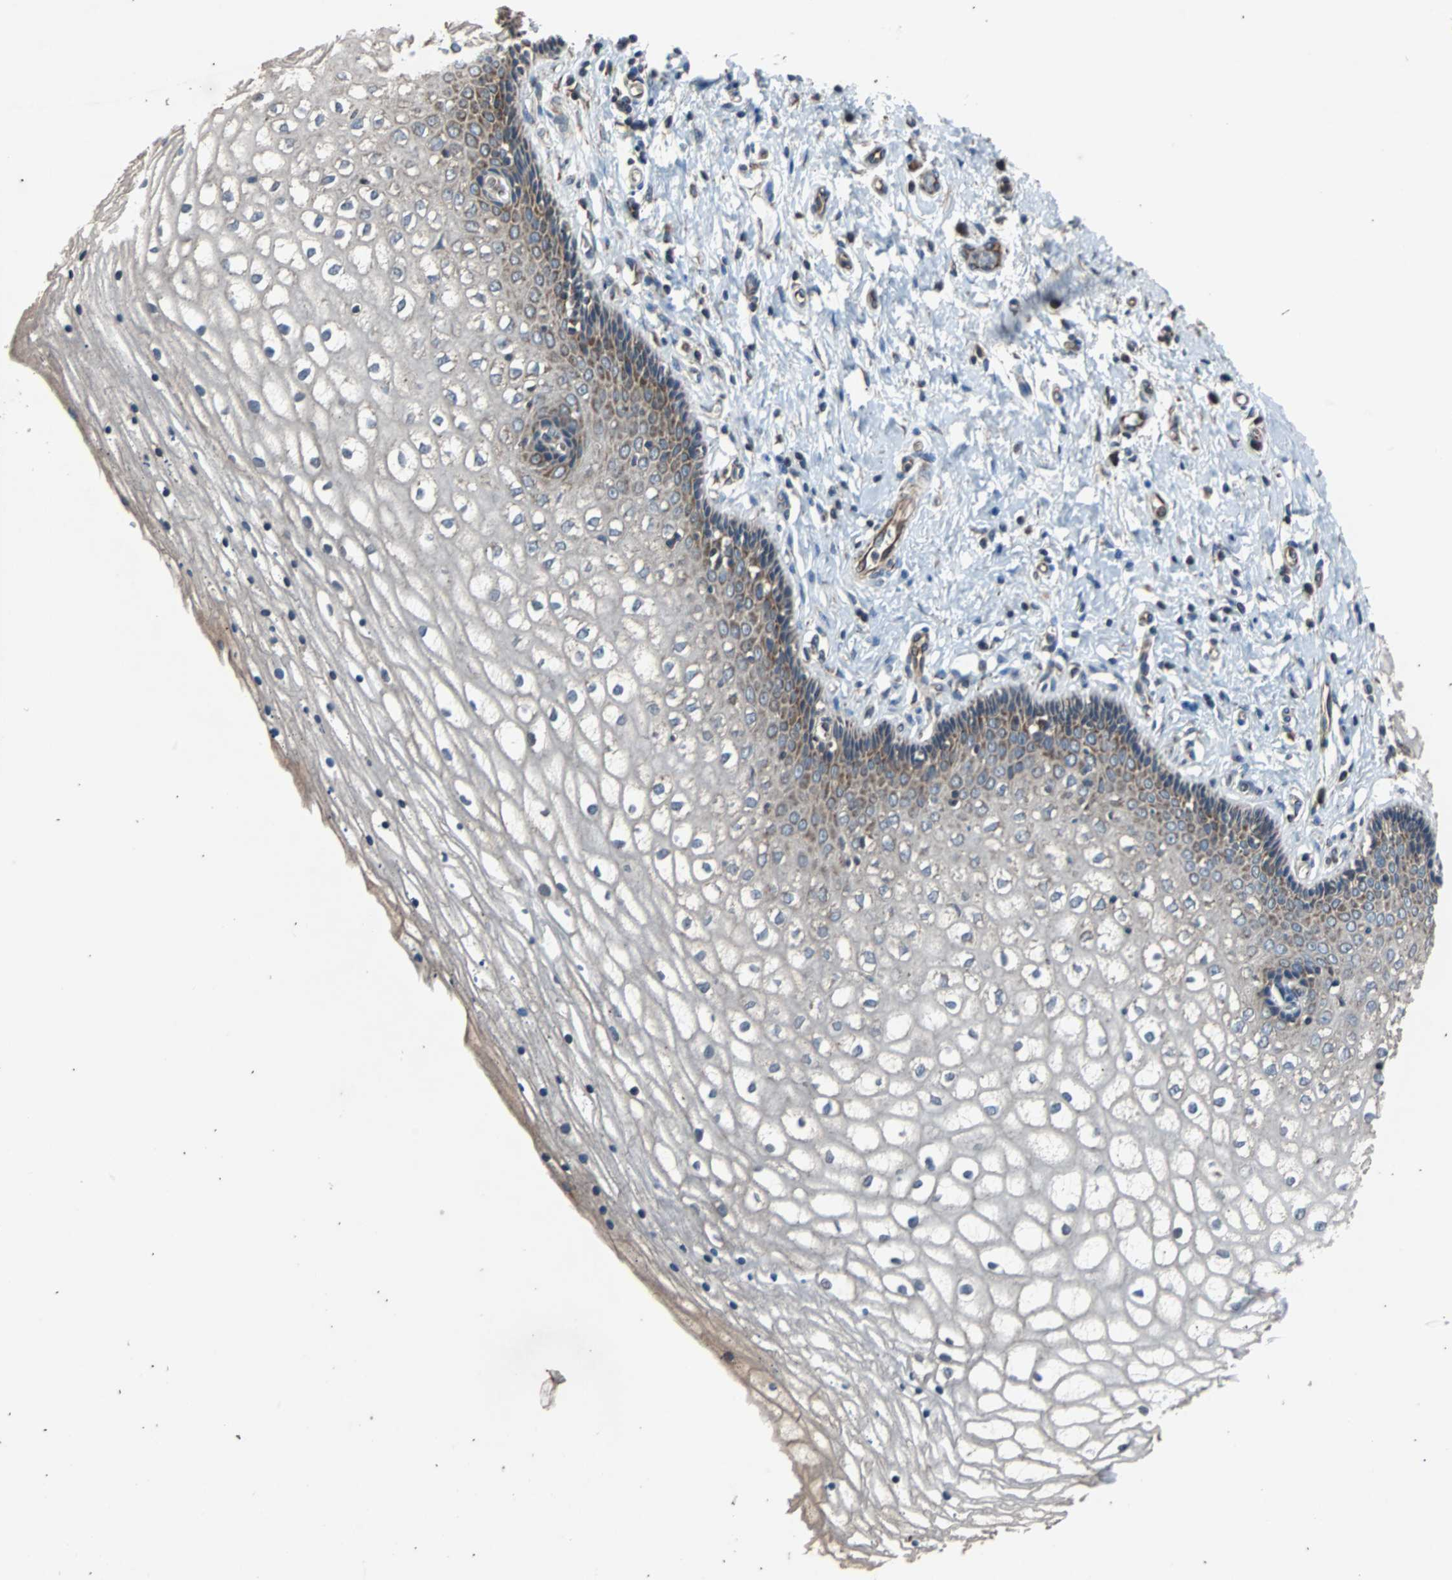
{"staining": {"intensity": "moderate", "quantity": "<25%", "location": "cytoplasmic/membranous"}, "tissue": "vagina", "cell_type": "Squamous epithelial cells", "image_type": "normal", "snomed": [{"axis": "morphology", "description": "Normal tissue, NOS"}, {"axis": "topography", "description": "Soft tissue"}, {"axis": "topography", "description": "Vagina"}], "caption": "DAB immunohistochemical staining of normal vagina demonstrates moderate cytoplasmic/membranous protein expression in about <25% of squamous epithelial cells. Nuclei are stained in blue.", "gene": "ACTR3", "patient": {"sex": "female", "age": 61}}